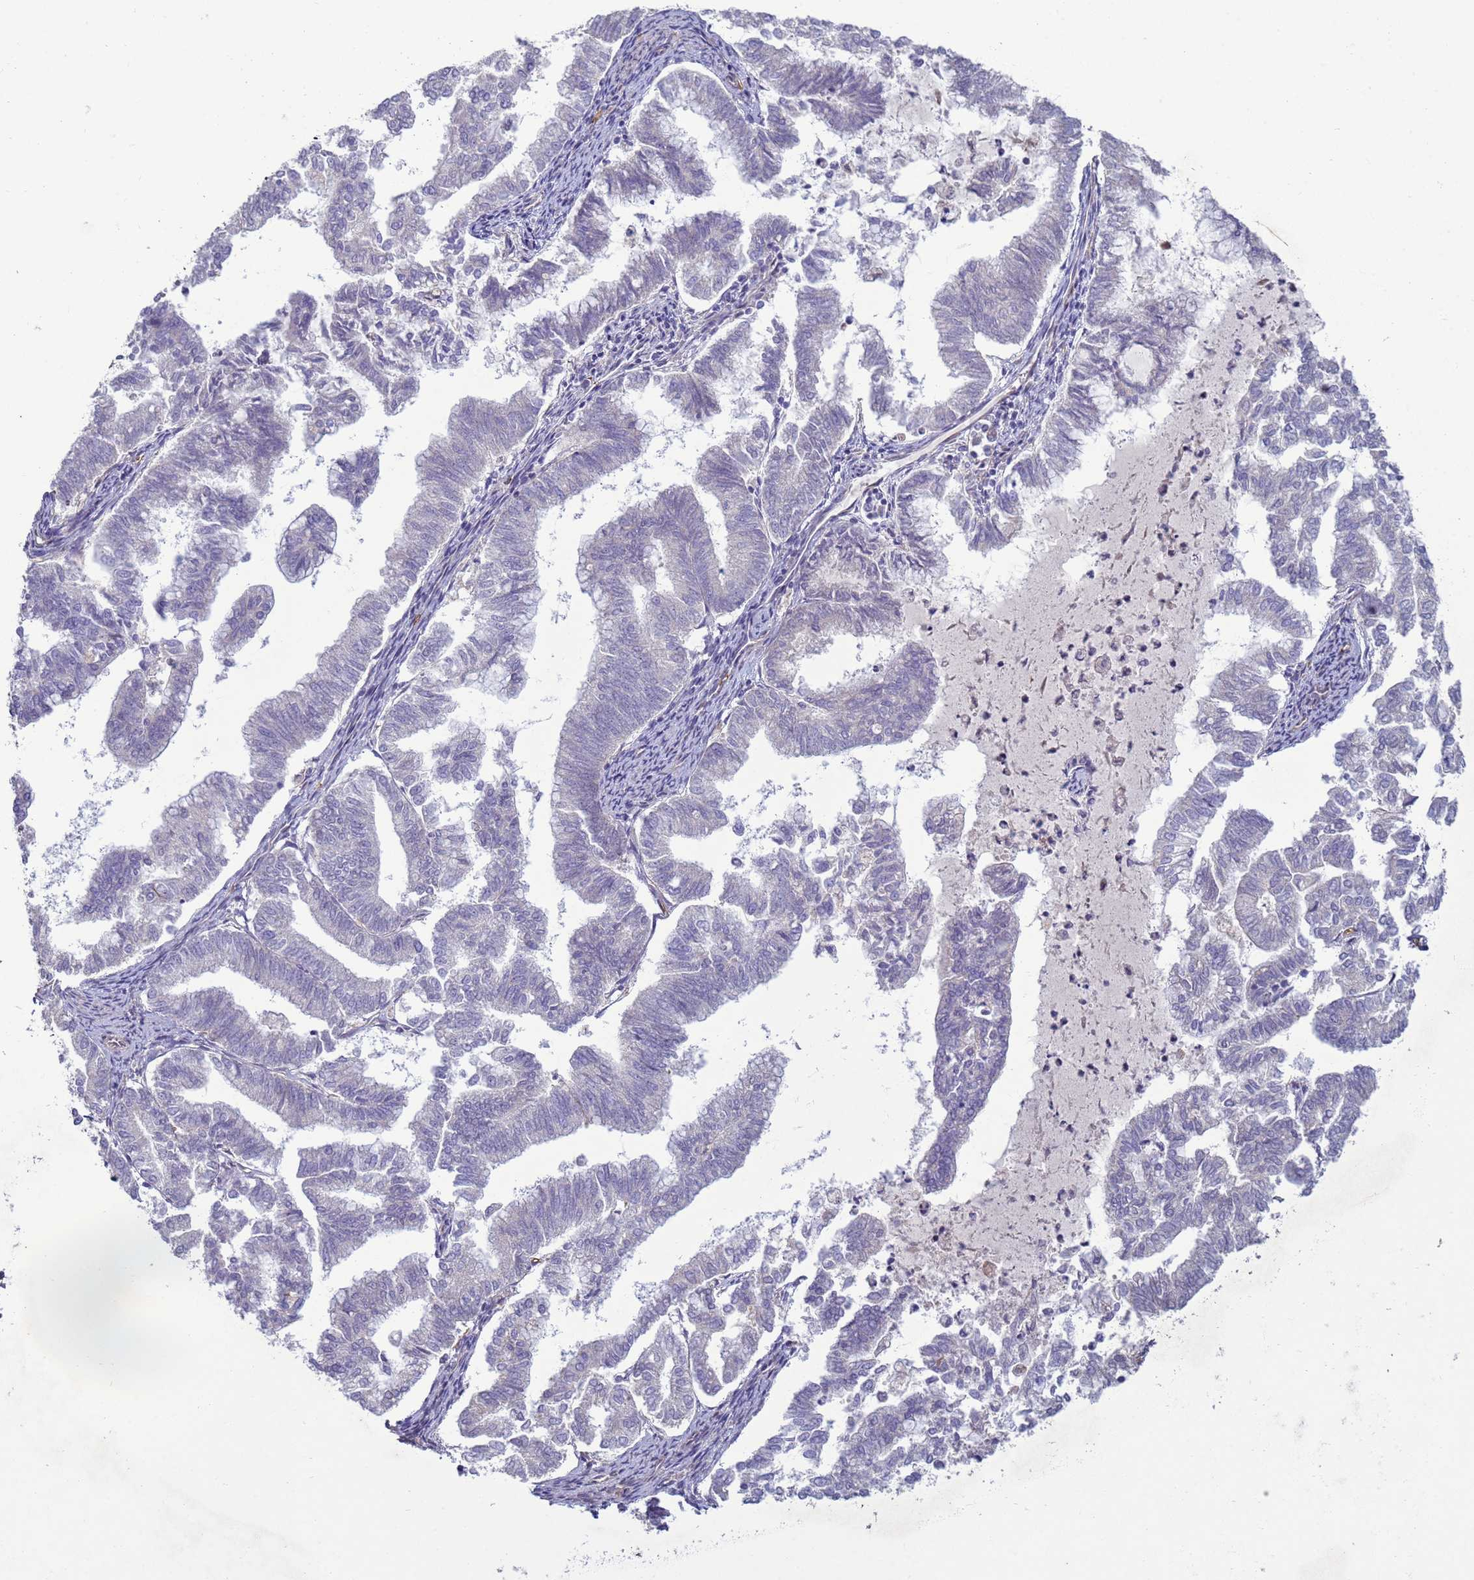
{"staining": {"intensity": "negative", "quantity": "none", "location": "none"}, "tissue": "endometrial cancer", "cell_type": "Tumor cells", "image_type": "cancer", "snomed": [{"axis": "morphology", "description": "Adenocarcinoma, NOS"}, {"axis": "topography", "description": "Endometrium"}], "caption": "Immunohistochemistry histopathology image of endometrial adenocarcinoma stained for a protein (brown), which demonstrates no staining in tumor cells.", "gene": "SGIP1", "patient": {"sex": "female", "age": 79}}